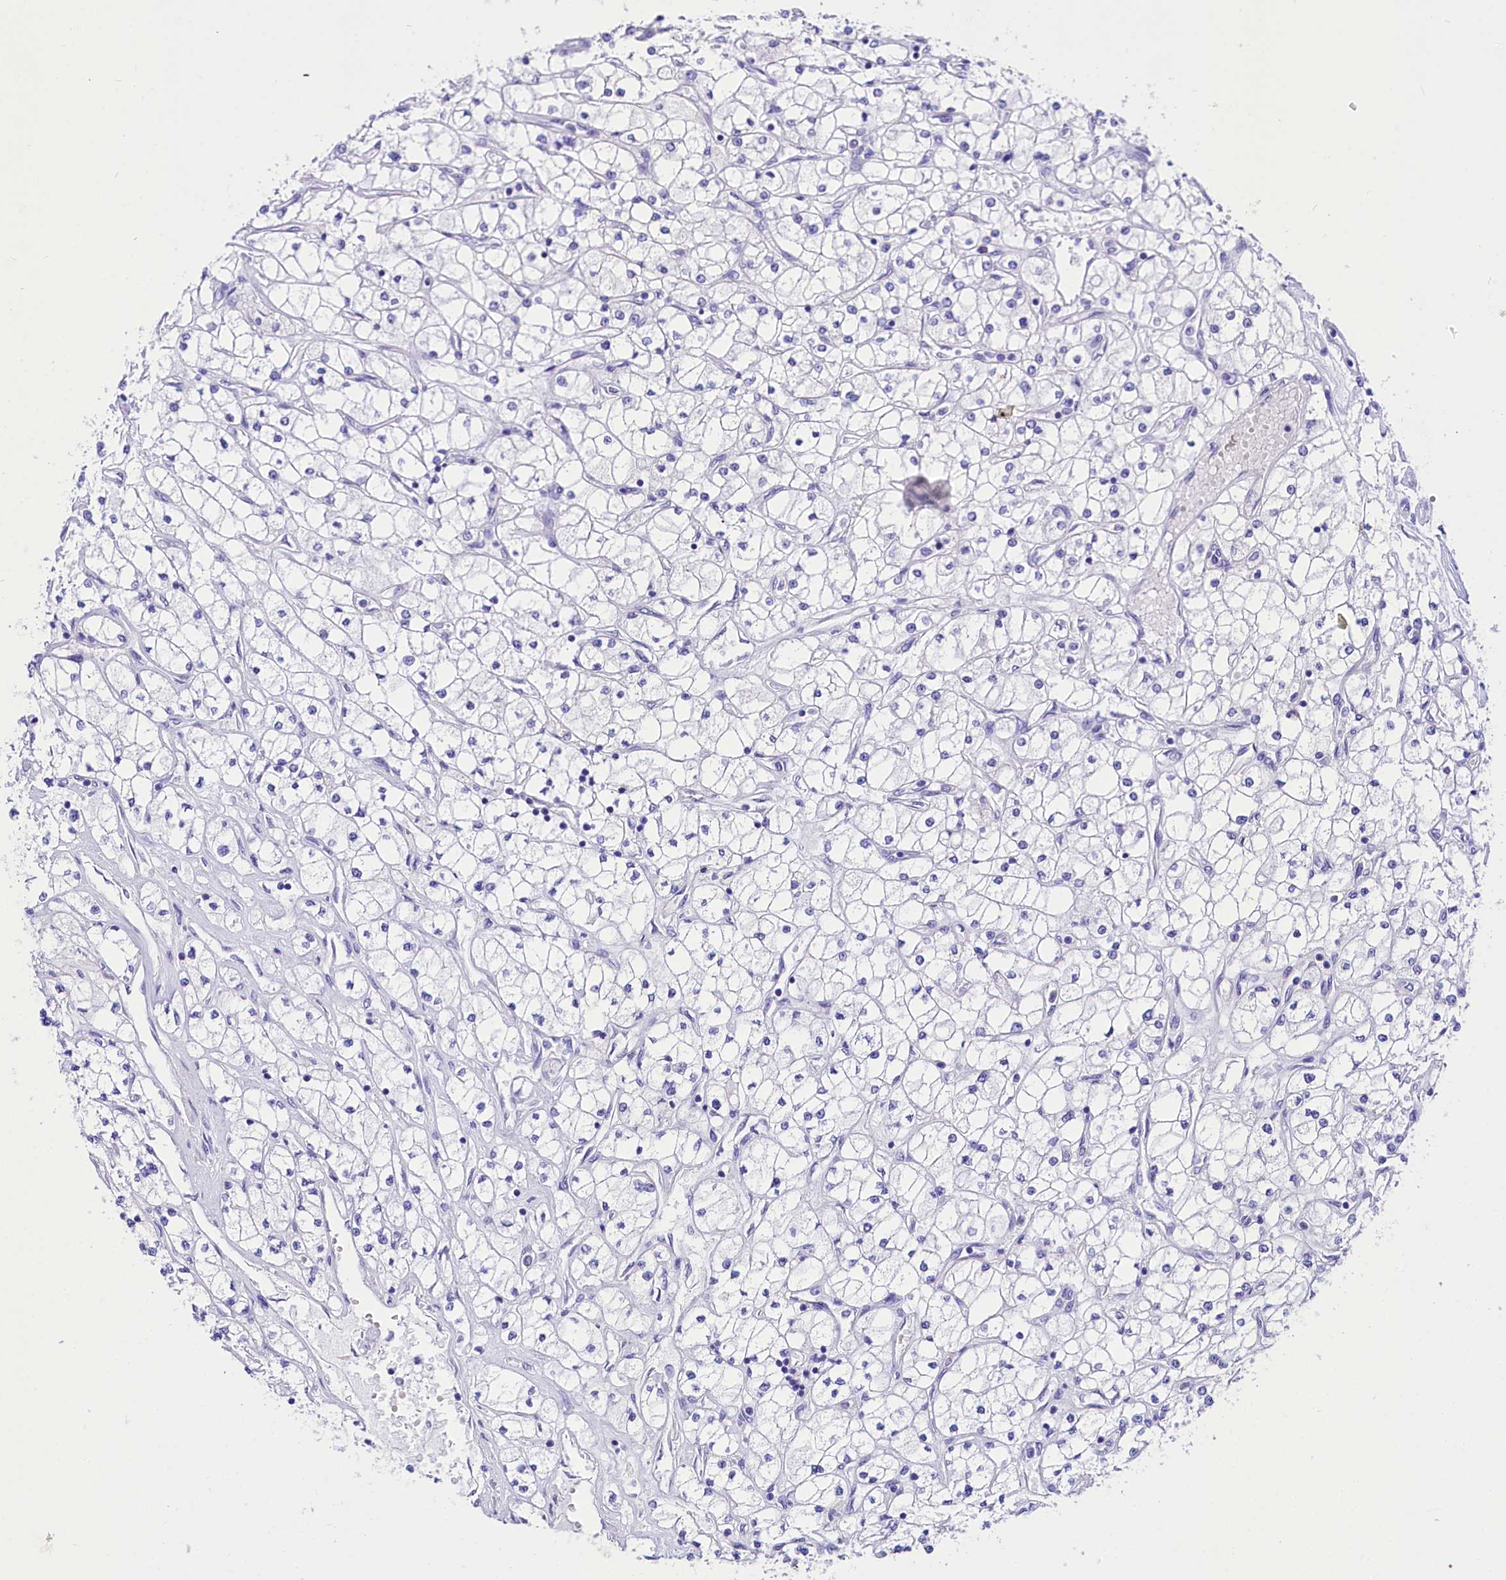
{"staining": {"intensity": "negative", "quantity": "none", "location": "none"}, "tissue": "renal cancer", "cell_type": "Tumor cells", "image_type": "cancer", "snomed": [{"axis": "morphology", "description": "Adenocarcinoma, NOS"}, {"axis": "topography", "description": "Kidney"}], "caption": "DAB immunohistochemical staining of human renal cancer displays no significant positivity in tumor cells.", "gene": "TTC36", "patient": {"sex": "male", "age": 80}}